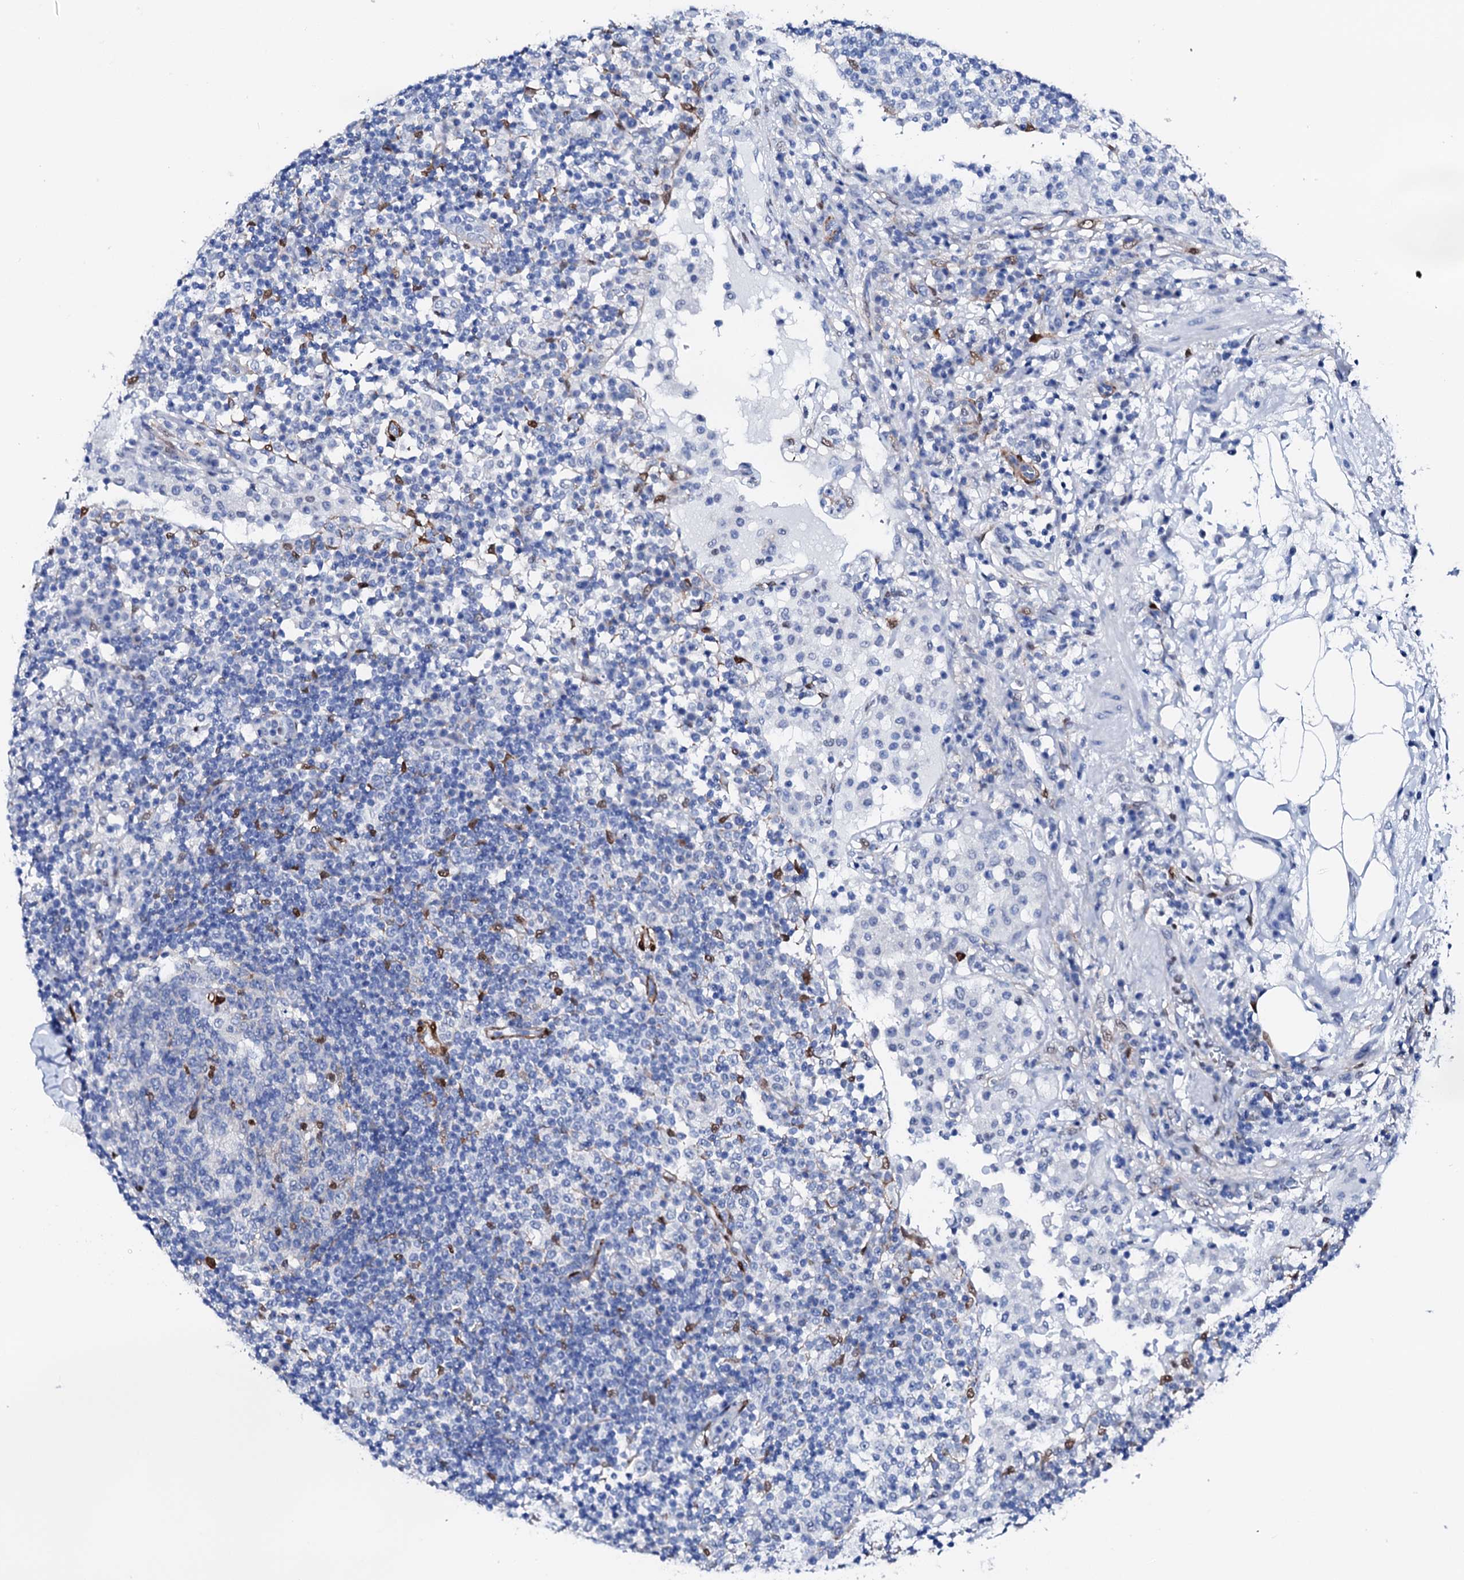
{"staining": {"intensity": "negative", "quantity": "none", "location": "none"}, "tissue": "lymph node", "cell_type": "Non-germinal center cells", "image_type": "normal", "snomed": [{"axis": "morphology", "description": "Normal tissue, NOS"}, {"axis": "topography", "description": "Lymph node"}], "caption": "IHC histopathology image of normal lymph node: lymph node stained with DAB (3,3'-diaminobenzidine) exhibits no significant protein expression in non-germinal center cells.", "gene": "NRIP2", "patient": {"sex": "female", "age": 53}}